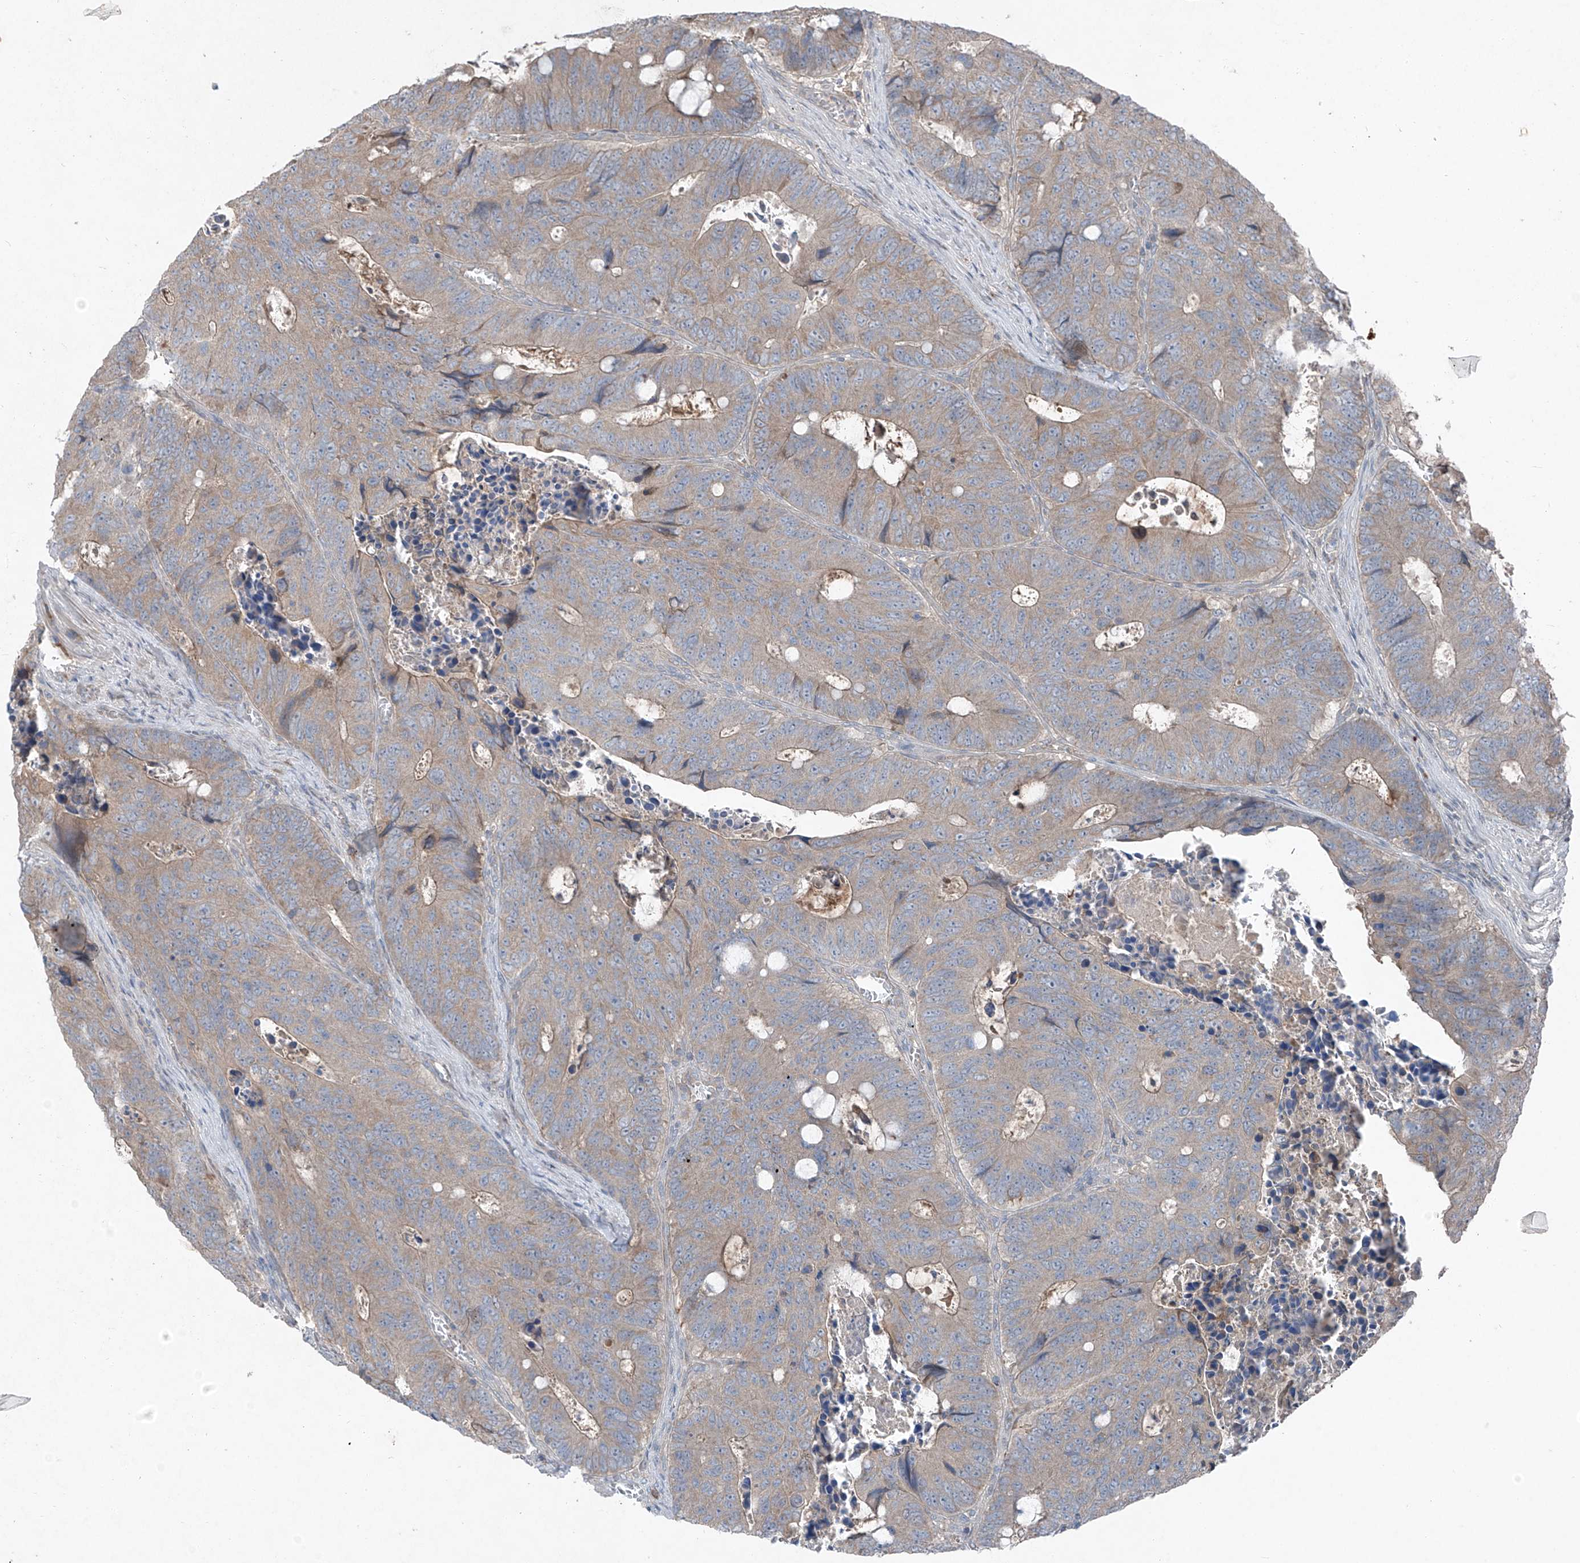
{"staining": {"intensity": "weak", "quantity": "25%-75%", "location": "cytoplasmic/membranous"}, "tissue": "colorectal cancer", "cell_type": "Tumor cells", "image_type": "cancer", "snomed": [{"axis": "morphology", "description": "Adenocarcinoma, NOS"}, {"axis": "topography", "description": "Colon"}], "caption": "Colorectal cancer (adenocarcinoma) was stained to show a protein in brown. There is low levels of weak cytoplasmic/membranous staining in about 25%-75% of tumor cells. Immunohistochemistry stains the protein of interest in brown and the nuclei are stained blue.", "gene": "FOXRED2", "patient": {"sex": "male", "age": 87}}